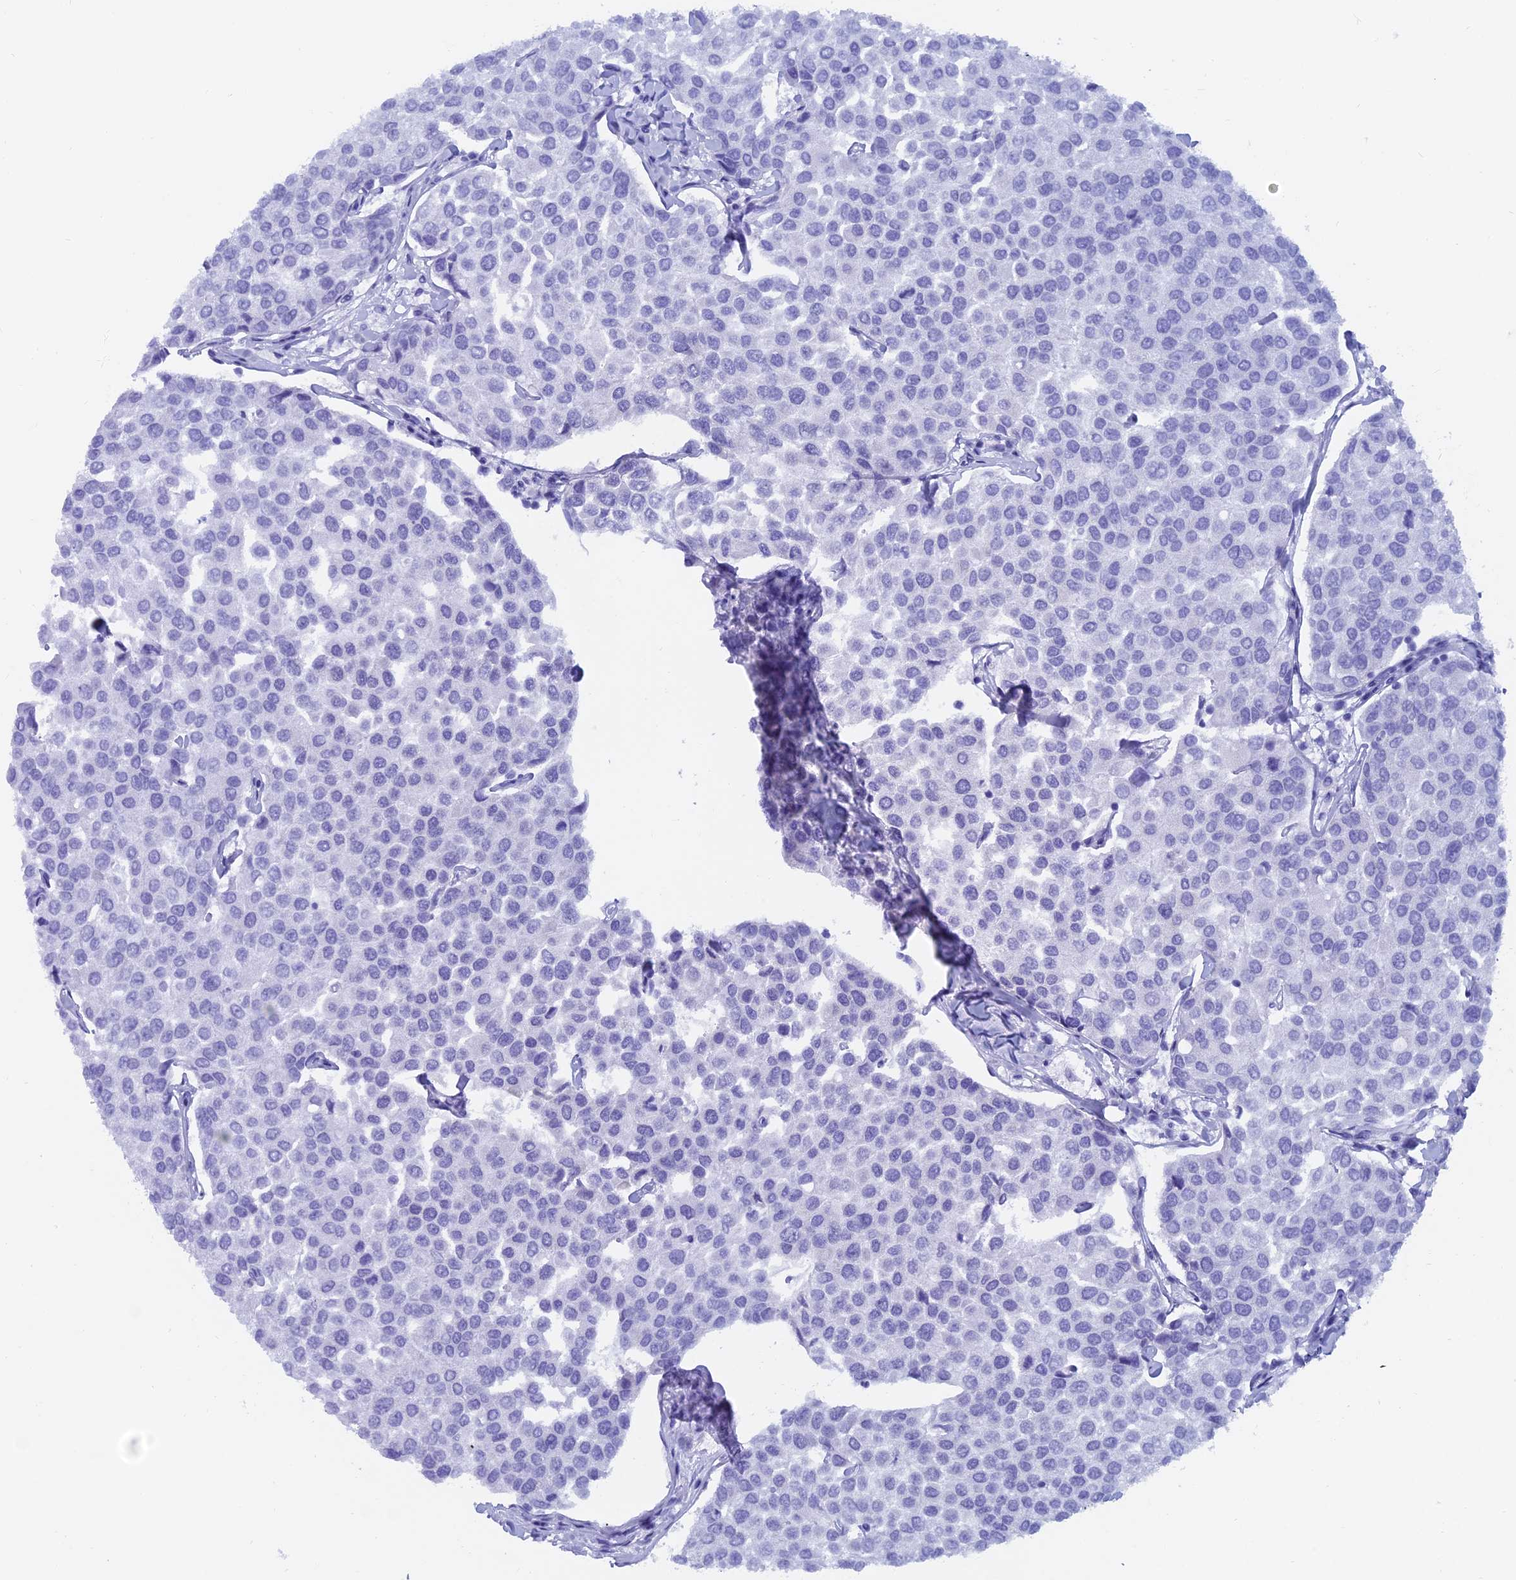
{"staining": {"intensity": "negative", "quantity": "none", "location": "none"}, "tissue": "breast cancer", "cell_type": "Tumor cells", "image_type": "cancer", "snomed": [{"axis": "morphology", "description": "Duct carcinoma"}, {"axis": "topography", "description": "Breast"}], "caption": "A histopathology image of breast cancer stained for a protein shows no brown staining in tumor cells.", "gene": "CAPS", "patient": {"sex": "female", "age": 55}}